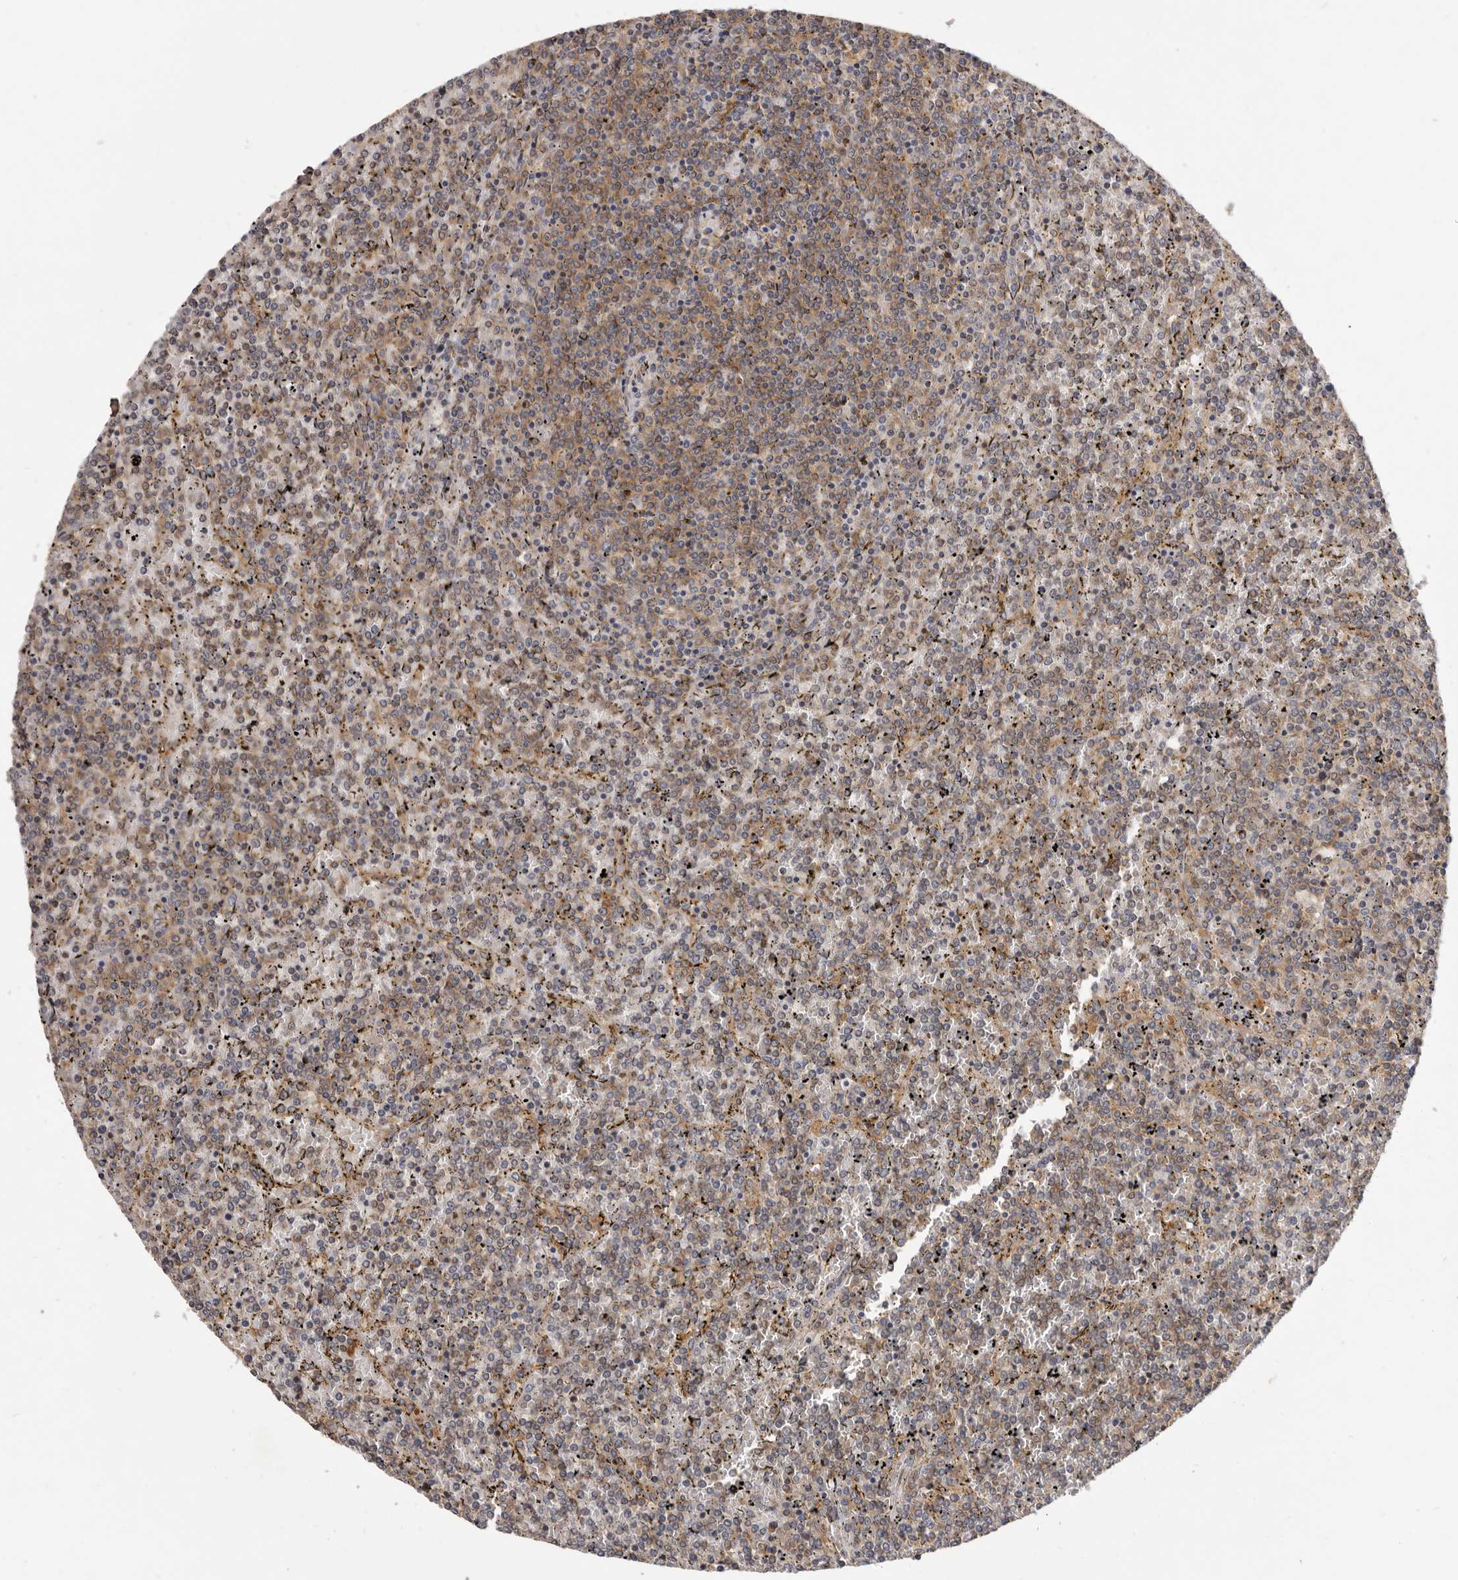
{"staining": {"intensity": "weak", "quantity": "25%-75%", "location": "cytoplasmic/membranous"}, "tissue": "lymphoma", "cell_type": "Tumor cells", "image_type": "cancer", "snomed": [{"axis": "morphology", "description": "Malignant lymphoma, non-Hodgkin's type, Low grade"}, {"axis": "topography", "description": "Spleen"}], "caption": "Protein analysis of lymphoma tissue displays weak cytoplasmic/membranous expression in approximately 25%-75% of tumor cells. The staining is performed using DAB (3,3'-diaminobenzidine) brown chromogen to label protein expression. The nuclei are counter-stained blue using hematoxylin.", "gene": "ADAMTS20", "patient": {"sex": "female", "age": 19}}